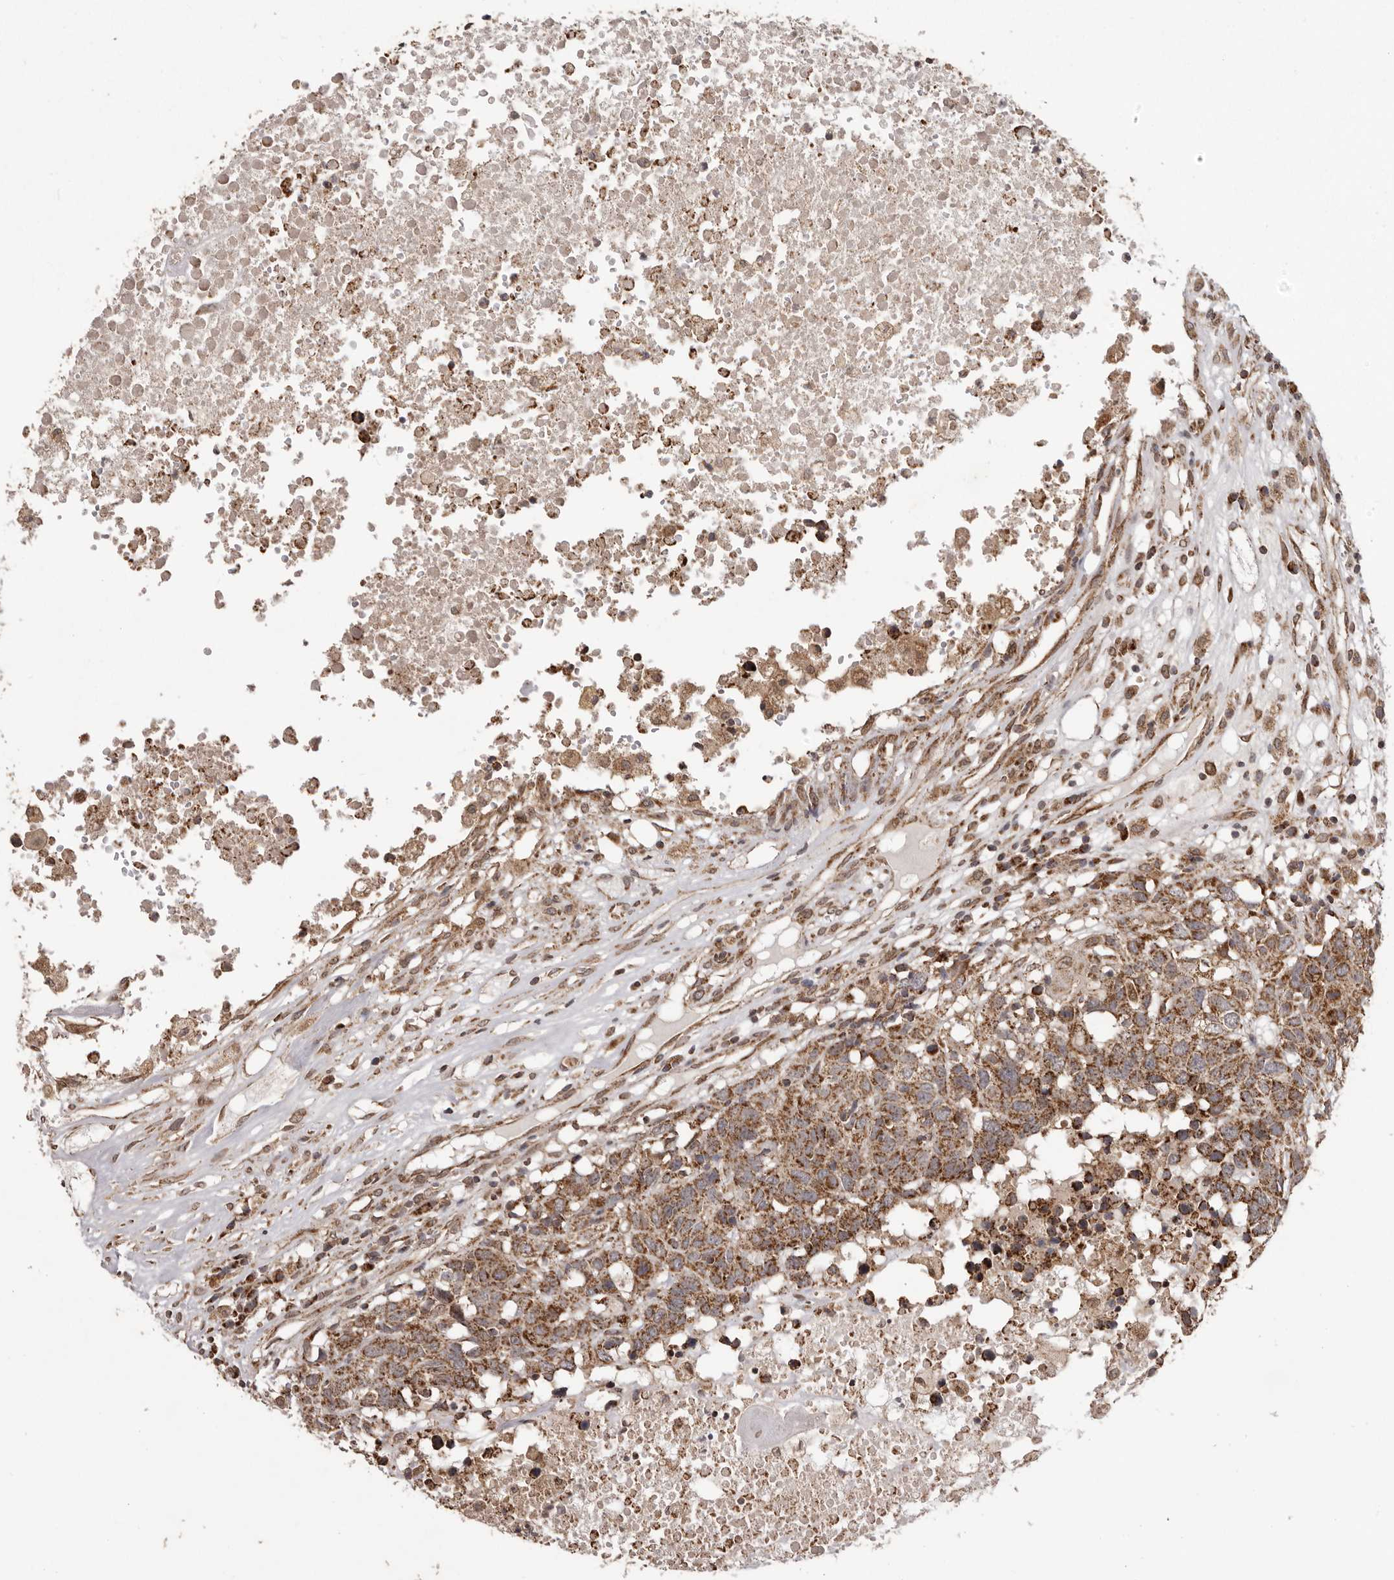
{"staining": {"intensity": "strong", "quantity": ">75%", "location": "cytoplasmic/membranous"}, "tissue": "head and neck cancer", "cell_type": "Tumor cells", "image_type": "cancer", "snomed": [{"axis": "morphology", "description": "Squamous cell carcinoma, NOS"}, {"axis": "topography", "description": "Head-Neck"}], "caption": "High-power microscopy captured an immunohistochemistry (IHC) image of head and neck cancer, revealing strong cytoplasmic/membranous positivity in about >75% of tumor cells. (Brightfield microscopy of DAB IHC at high magnification).", "gene": "CHRM2", "patient": {"sex": "male", "age": 66}}